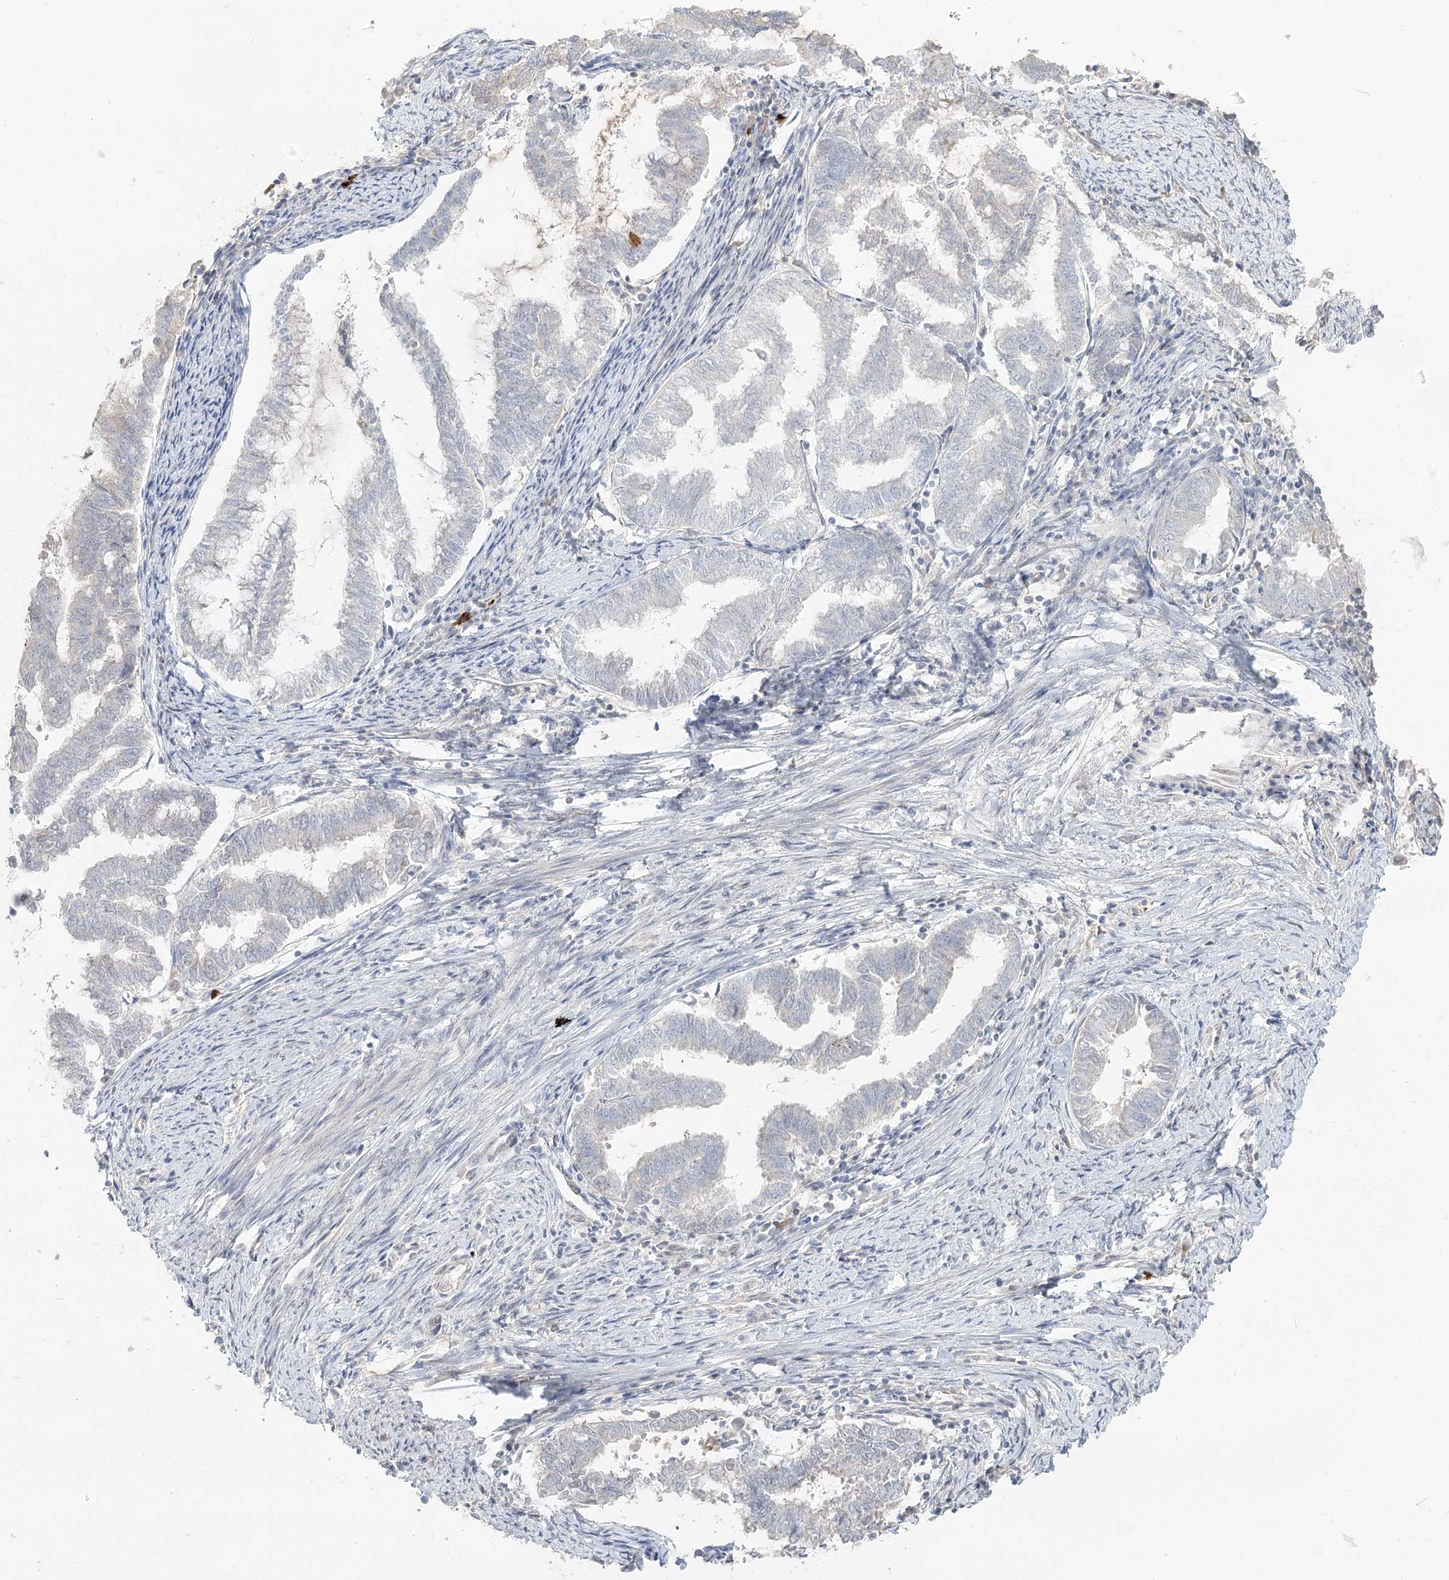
{"staining": {"intensity": "negative", "quantity": "none", "location": "none"}, "tissue": "endometrial cancer", "cell_type": "Tumor cells", "image_type": "cancer", "snomed": [{"axis": "morphology", "description": "Adenocarcinoma, NOS"}, {"axis": "topography", "description": "Endometrium"}], "caption": "An IHC micrograph of endometrial cancer (adenocarcinoma) is shown. There is no staining in tumor cells of endometrial cancer (adenocarcinoma). (DAB (3,3'-diaminobenzidine) immunohistochemistry with hematoxylin counter stain).", "gene": "GUCY2C", "patient": {"sex": "female", "age": 79}}